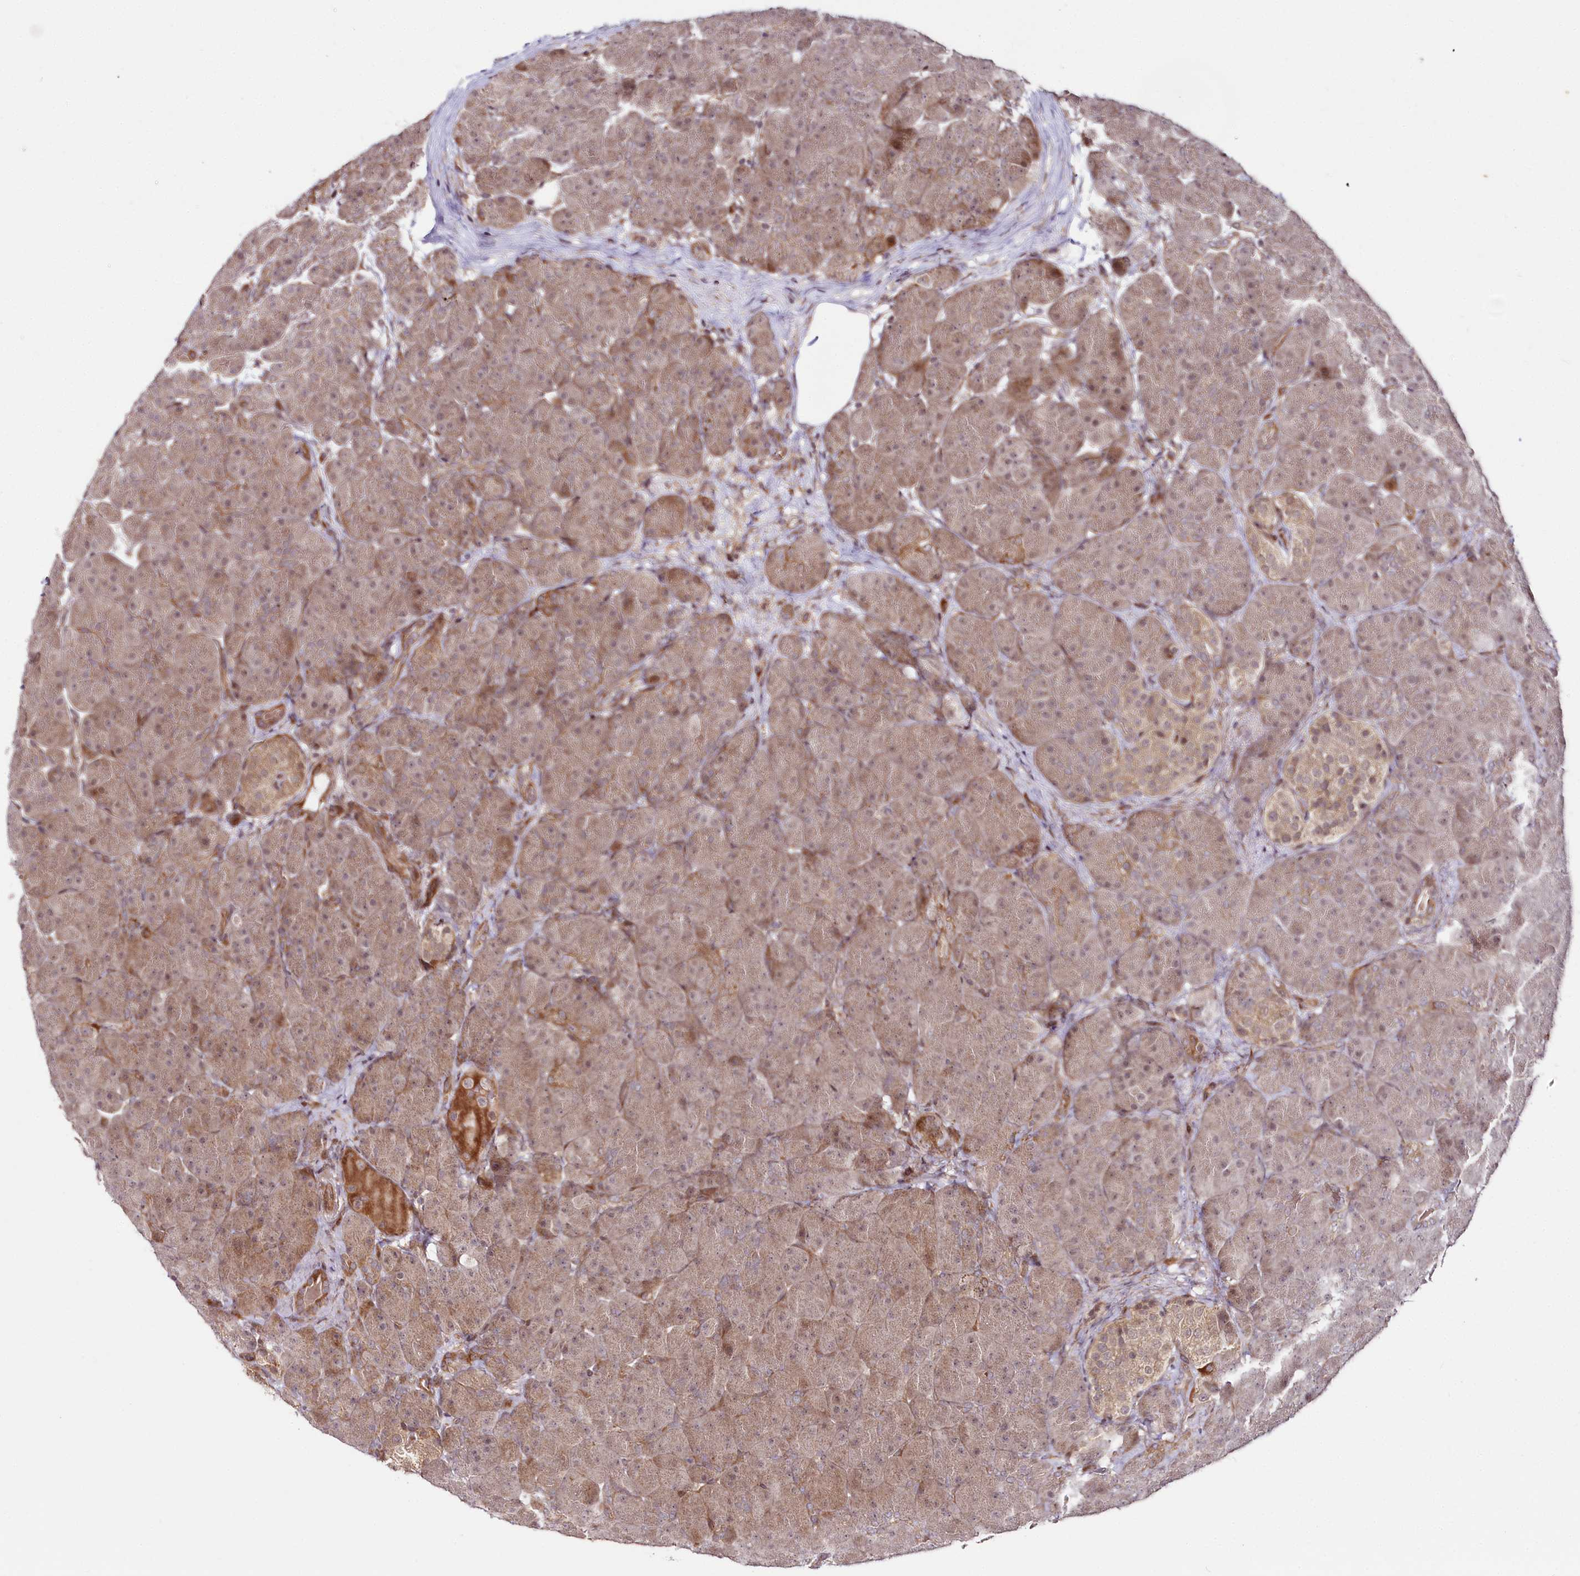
{"staining": {"intensity": "moderate", "quantity": "25%-75%", "location": "cytoplasmic/membranous"}, "tissue": "pancreas", "cell_type": "Exocrine glandular cells", "image_type": "normal", "snomed": [{"axis": "morphology", "description": "Normal tissue, NOS"}, {"axis": "topography", "description": "Pancreas"}], "caption": "High-magnification brightfield microscopy of unremarkable pancreas stained with DAB (brown) and counterstained with hematoxylin (blue). exocrine glandular cells exhibit moderate cytoplasmic/membranous positivity is identified in about25%-75% of cells. Using DAB (3,3'-diaminobenzidine) (brown) and hematoxylin (blue) stains, captured at high magnification using brightfield microscopy.", "gene": "PHLDB1", "patient": {"sex": "male", "age": 66}}